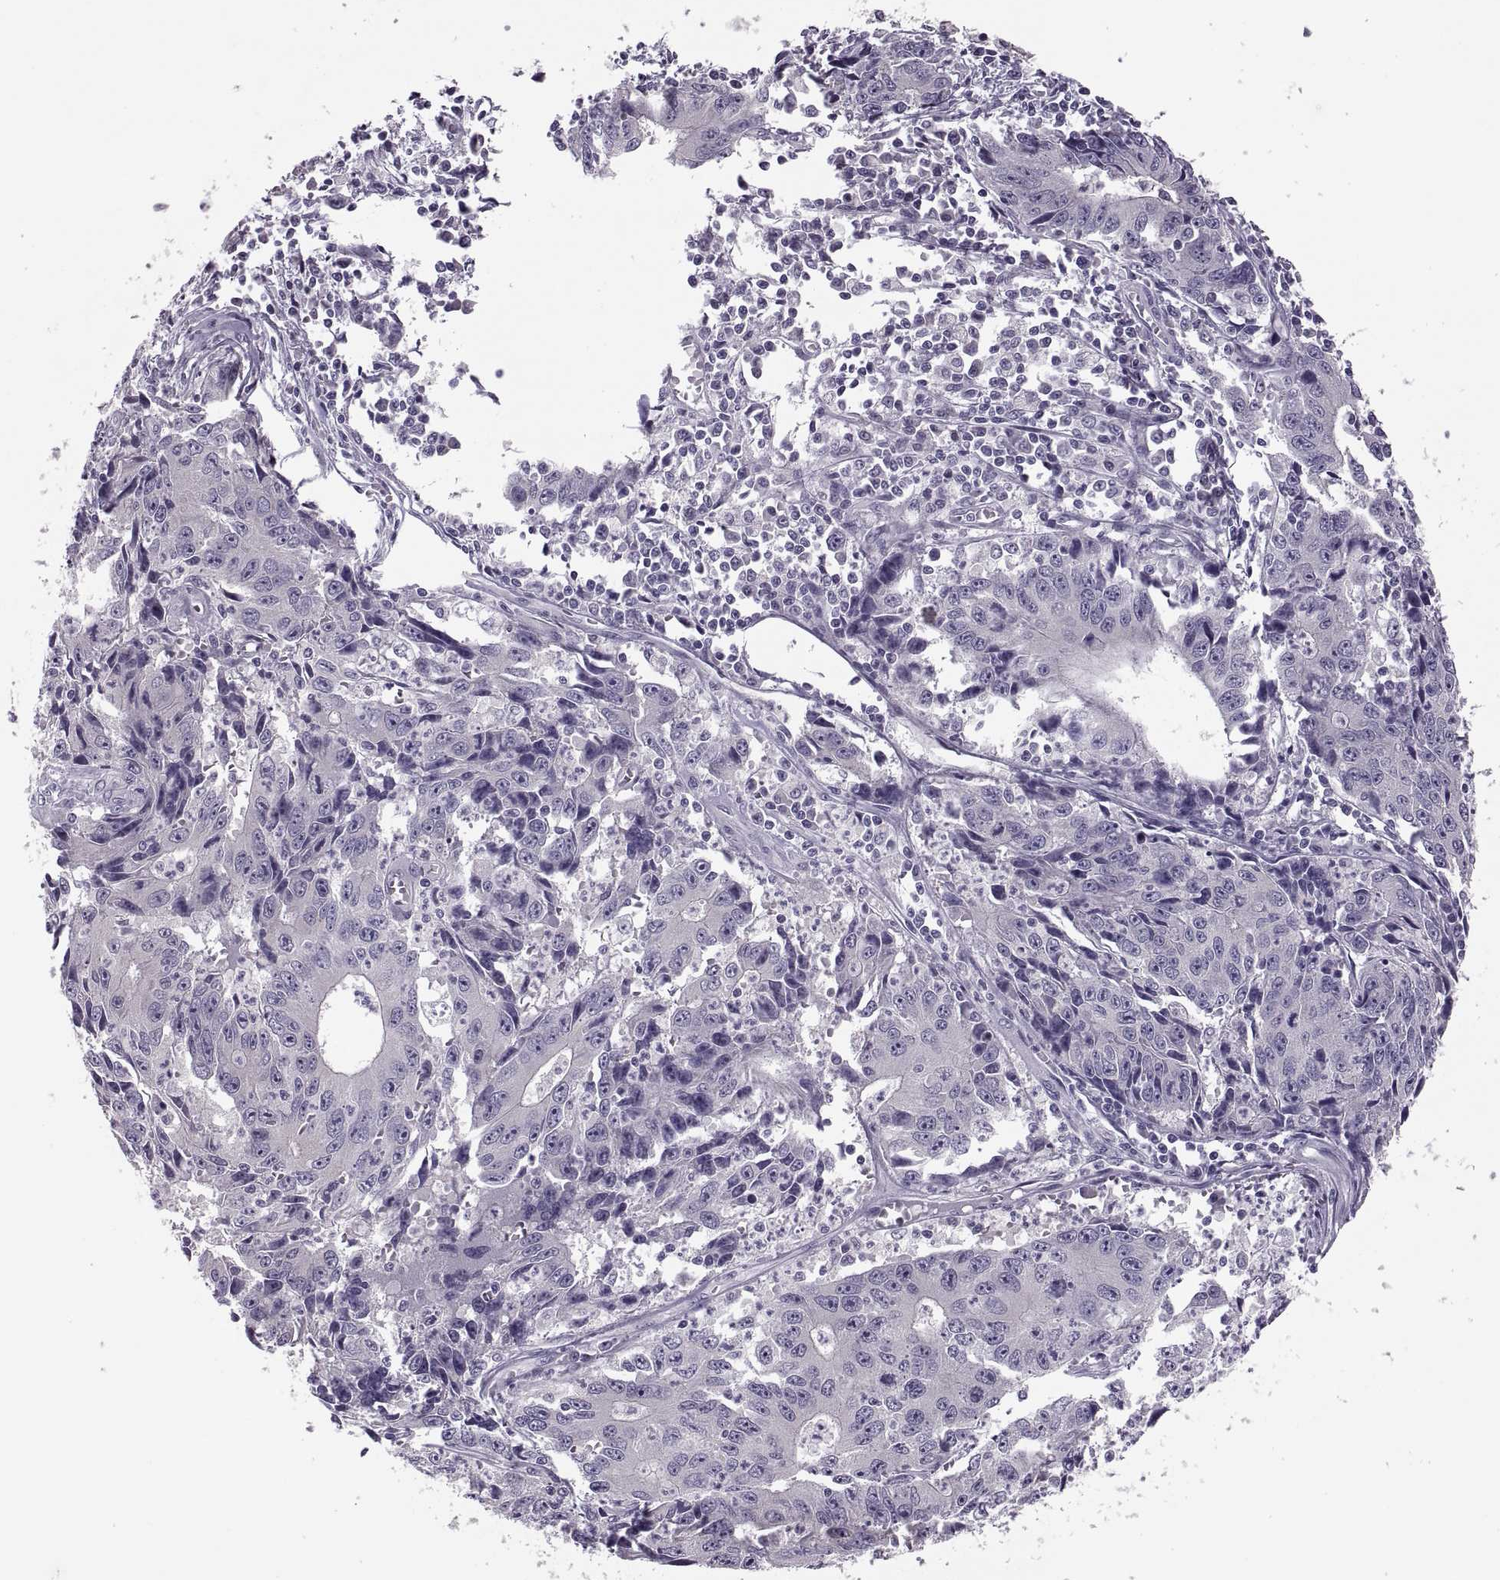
{"staining": {"intensity": "negative", "quantity": "none", "location": "none"}, "tissue": "liver cancer", "cell_type": "Tumor cells", "image_type": "cancer", "snomed": [{"axis": "morphology", "description": "Cholangiocarcinoma"}, {"axis": "topography", "description": "Liver"}], "caption": "Immunohistochemistry (IHC) image of liver cholangiocarcinoma stained for a protein (brown), which displays no expression in tumor cells.", "gene": "PRSS54", "patient": {"sex": "male", "age": 65}}